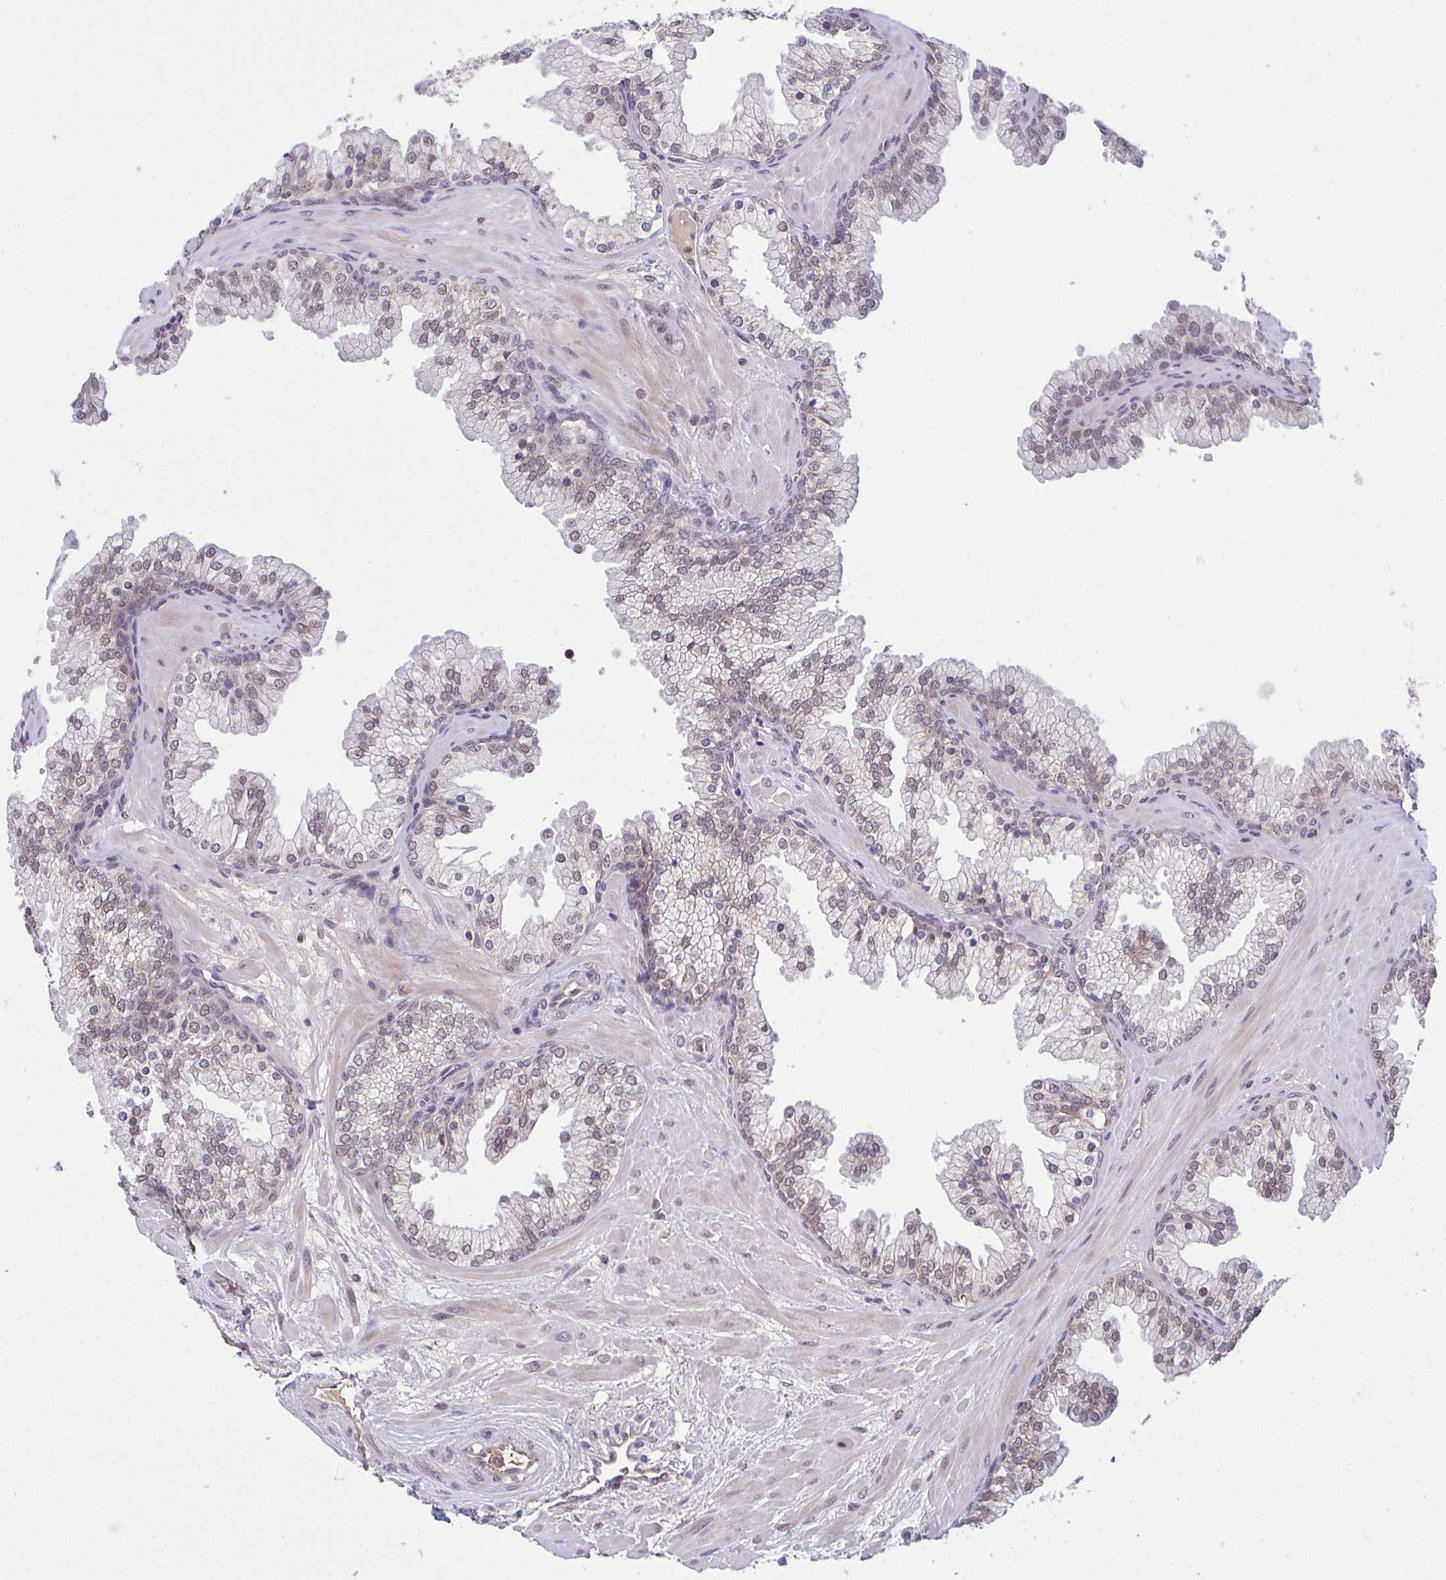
{"staining": {"intensity": "moderate", "quantity": "25%-75%", "location": "cytoplasmic/membranous,nuclear"}, "tissue": "prostate", "cell_type": "Glandular cells", "image_type": "normal", "snomed": [{"axis": "morphology", "description": "Normal tissue, NOS"}, {"axis": "topography", "description": "Prostate"}, {"axis": "topography", "description": "Peripheral nerve tissue"}], "caption": "Protein analysis of benign prostate demonstrates moderate cytoplasmic/membranous,nuclear staining in about 25%-75% of glandular cells.", "gene": "C9orf64", "patient": {"sex": "male", "age": 61}}